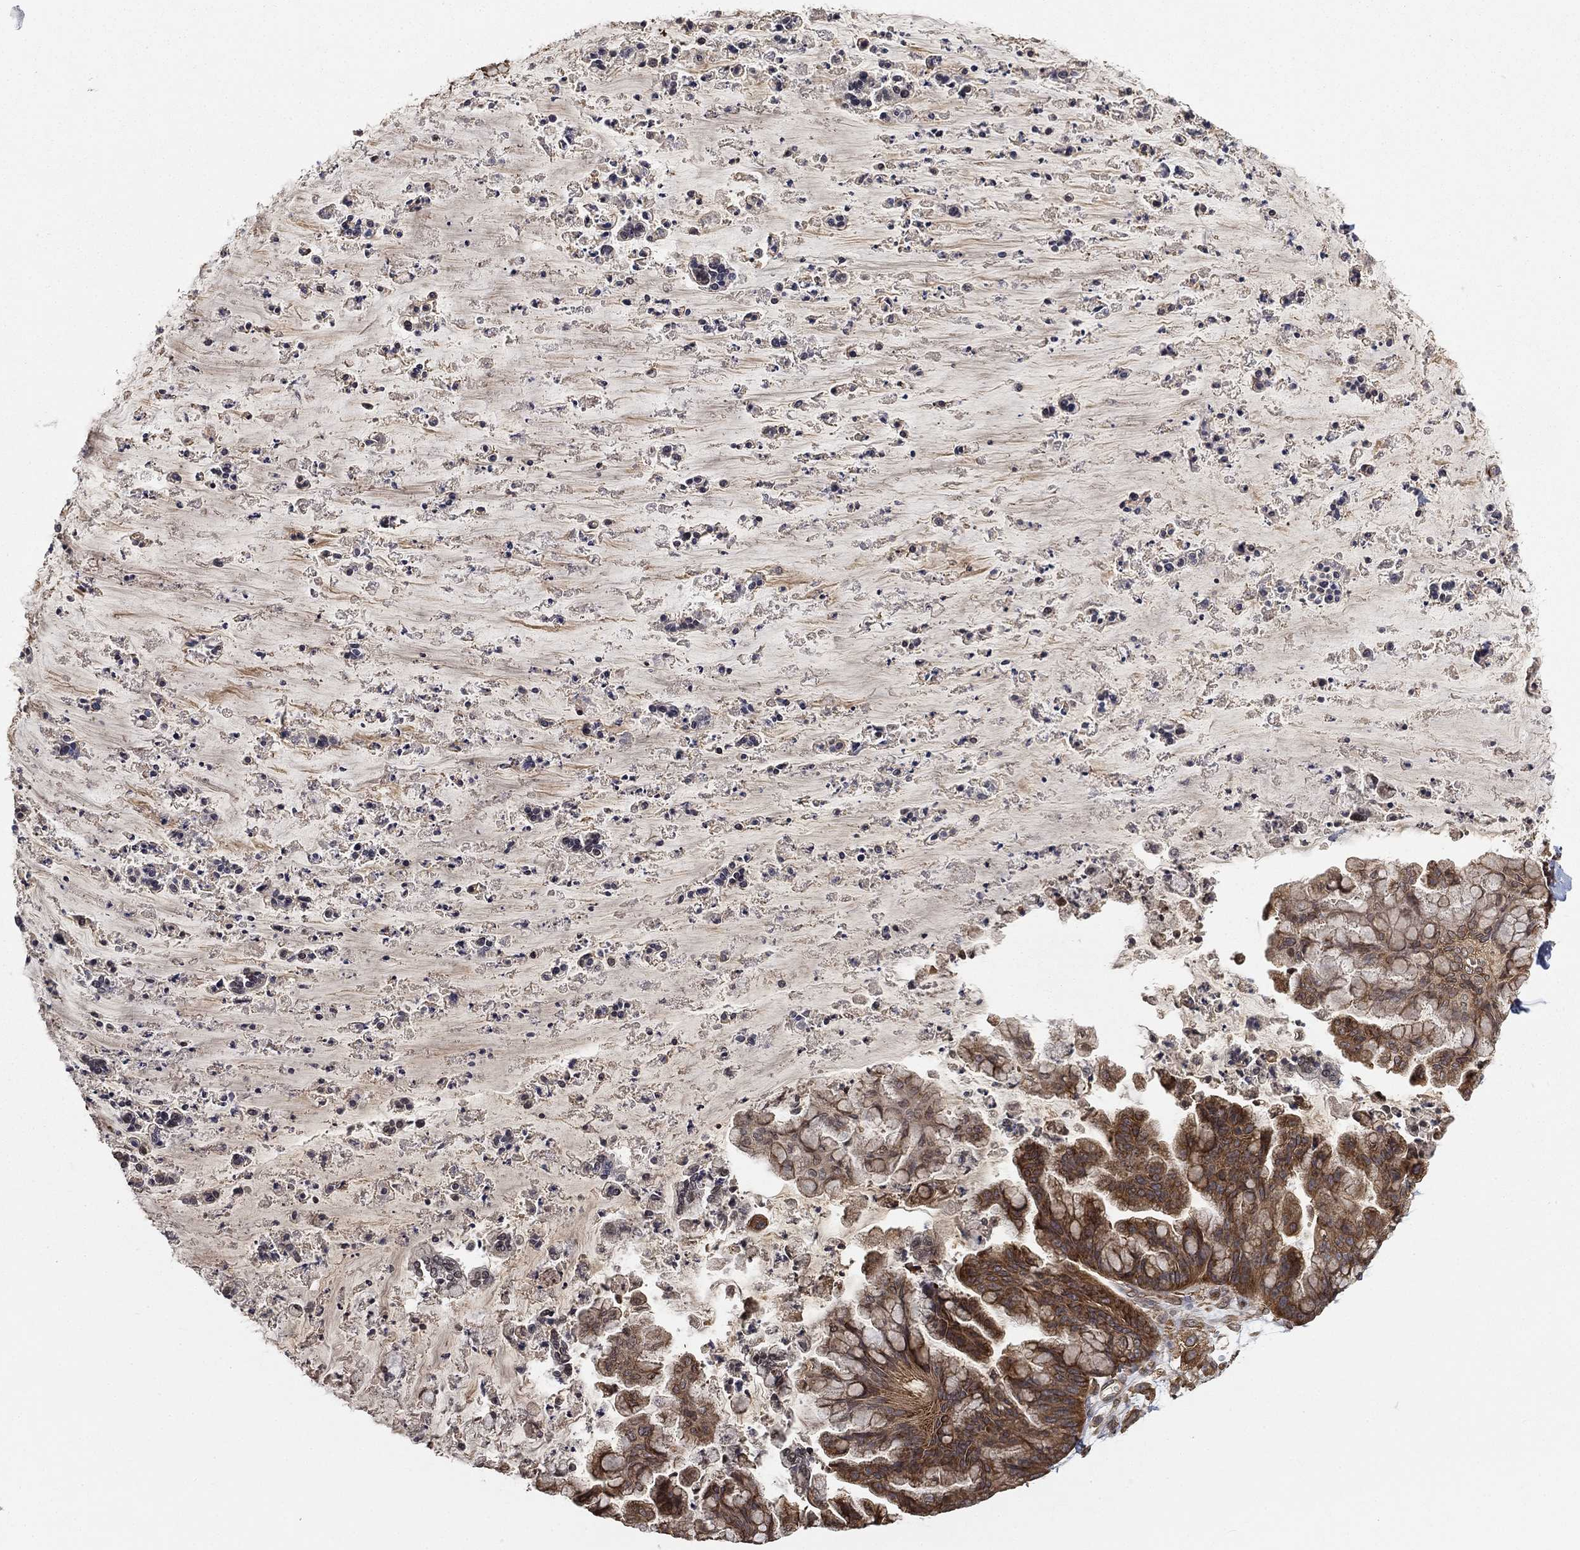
{"staining": {"intensity": "strong", "quantity": ">75%", "location": "cytoplasmic/membranous"}, "tissue": "ovarian cancer", "cell_type": "Tumor cells", "image_type": "cancer", "snomed": [{"axis": "morphology", "description": "Cystadenocarcinoma, mucinous, NOS"}, {"axis": "topography", "description": "Ovary"}], "caption": "Ovarian cancer (mucinous cystadenocarcinoma) stained for a protein shows strong cytoplasmic/membranous positivity in tumor cells.", "gene": "UBA5", "patient": {"sex": "female", "age": 67}}